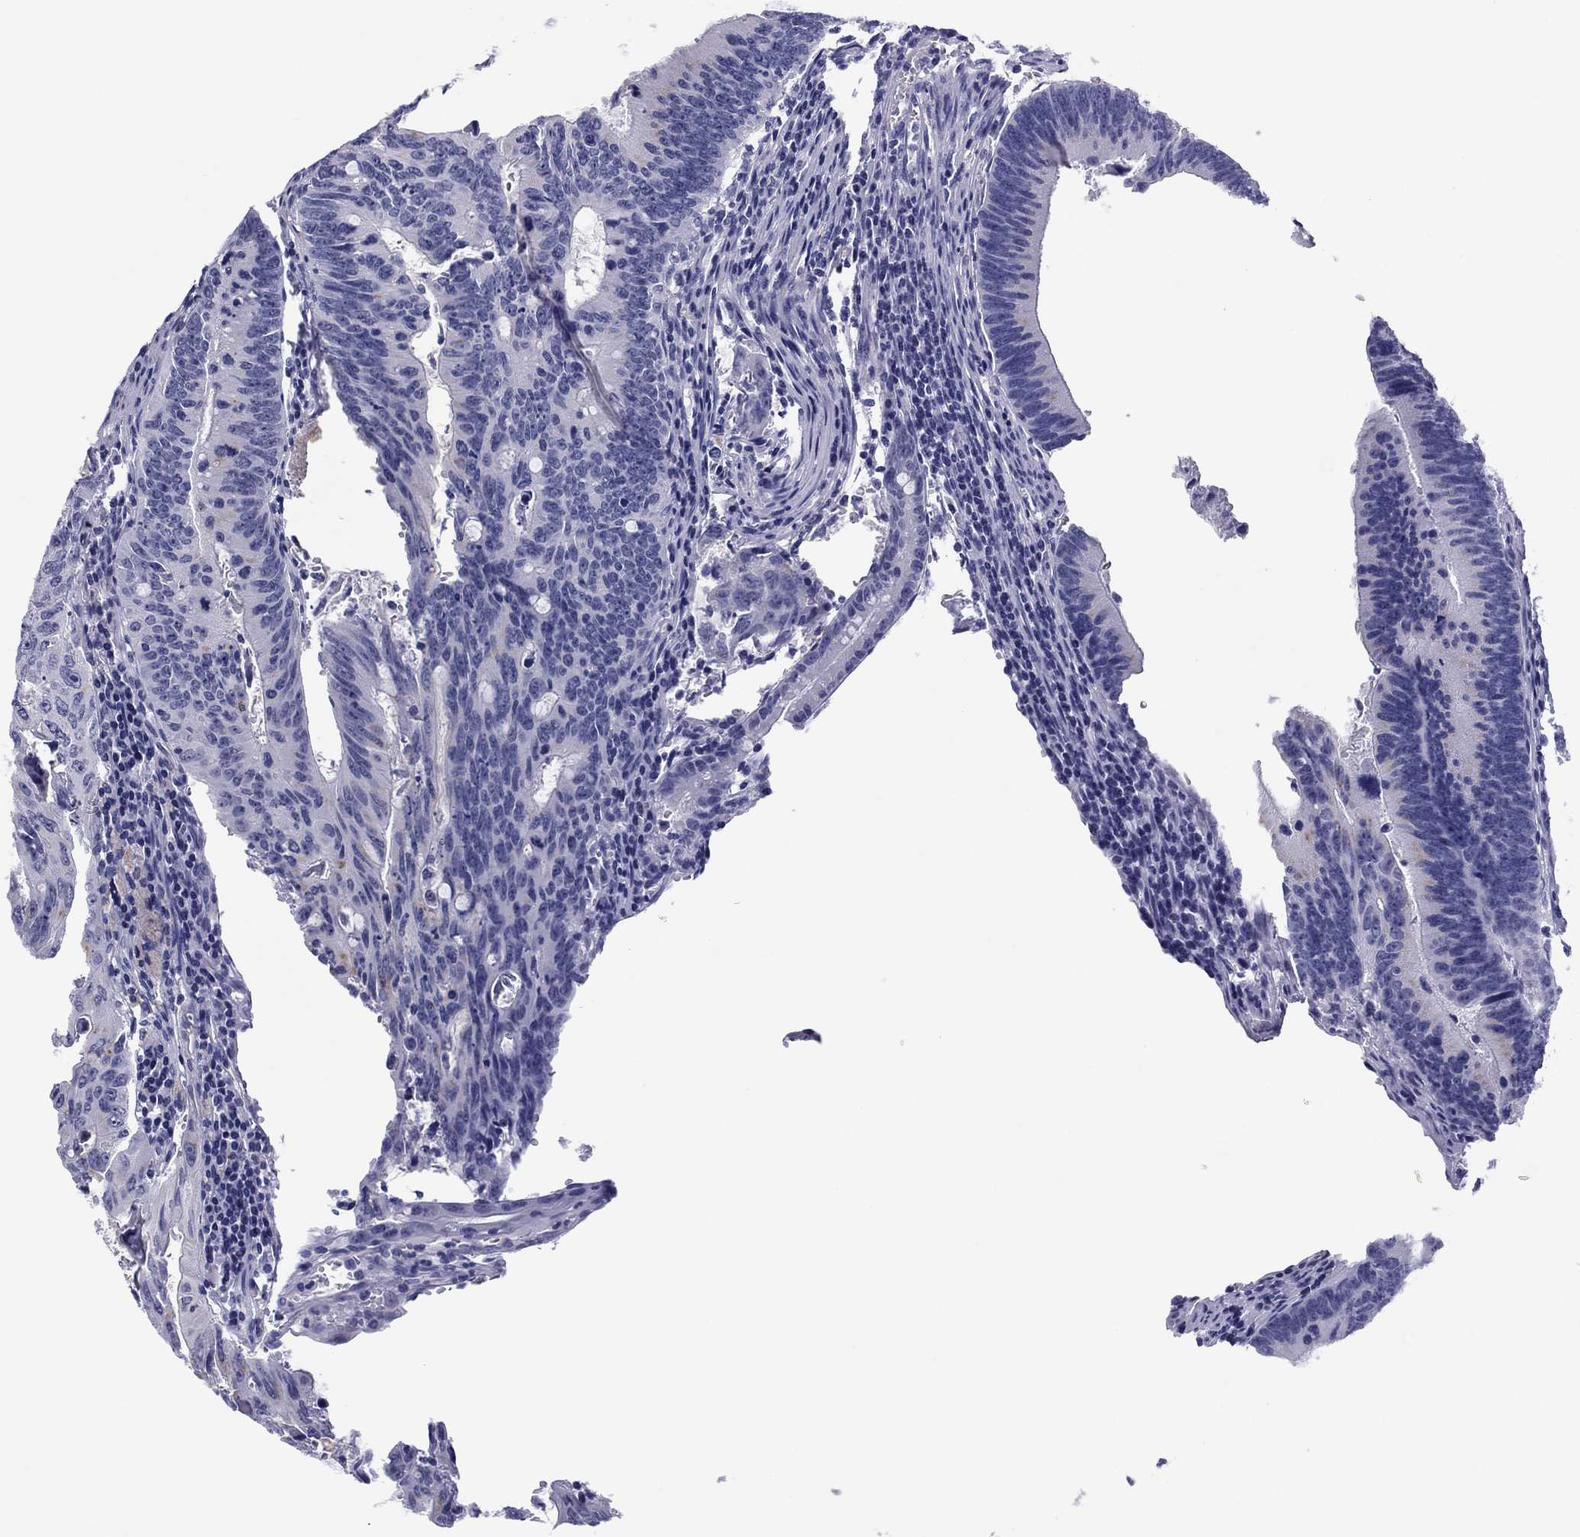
{"staining": {"intensity": "negative", "quantity": "none", "location": "none"}, "tissue": "colorectal cancer", "cell_type": "Tumor cells", "image_type": "cancer", "snomed": [{"axis": "morphology", "description": "Adenocarcinoma, NOS"}, {"axis": "topography", "description": "Colon"}], "caption": "Protein analysis of colorectal adenocarcinoma shows no significant expression in tumor cells.", "gene": "TCFL5", "patient": {"sex": "female", "age": 87}}